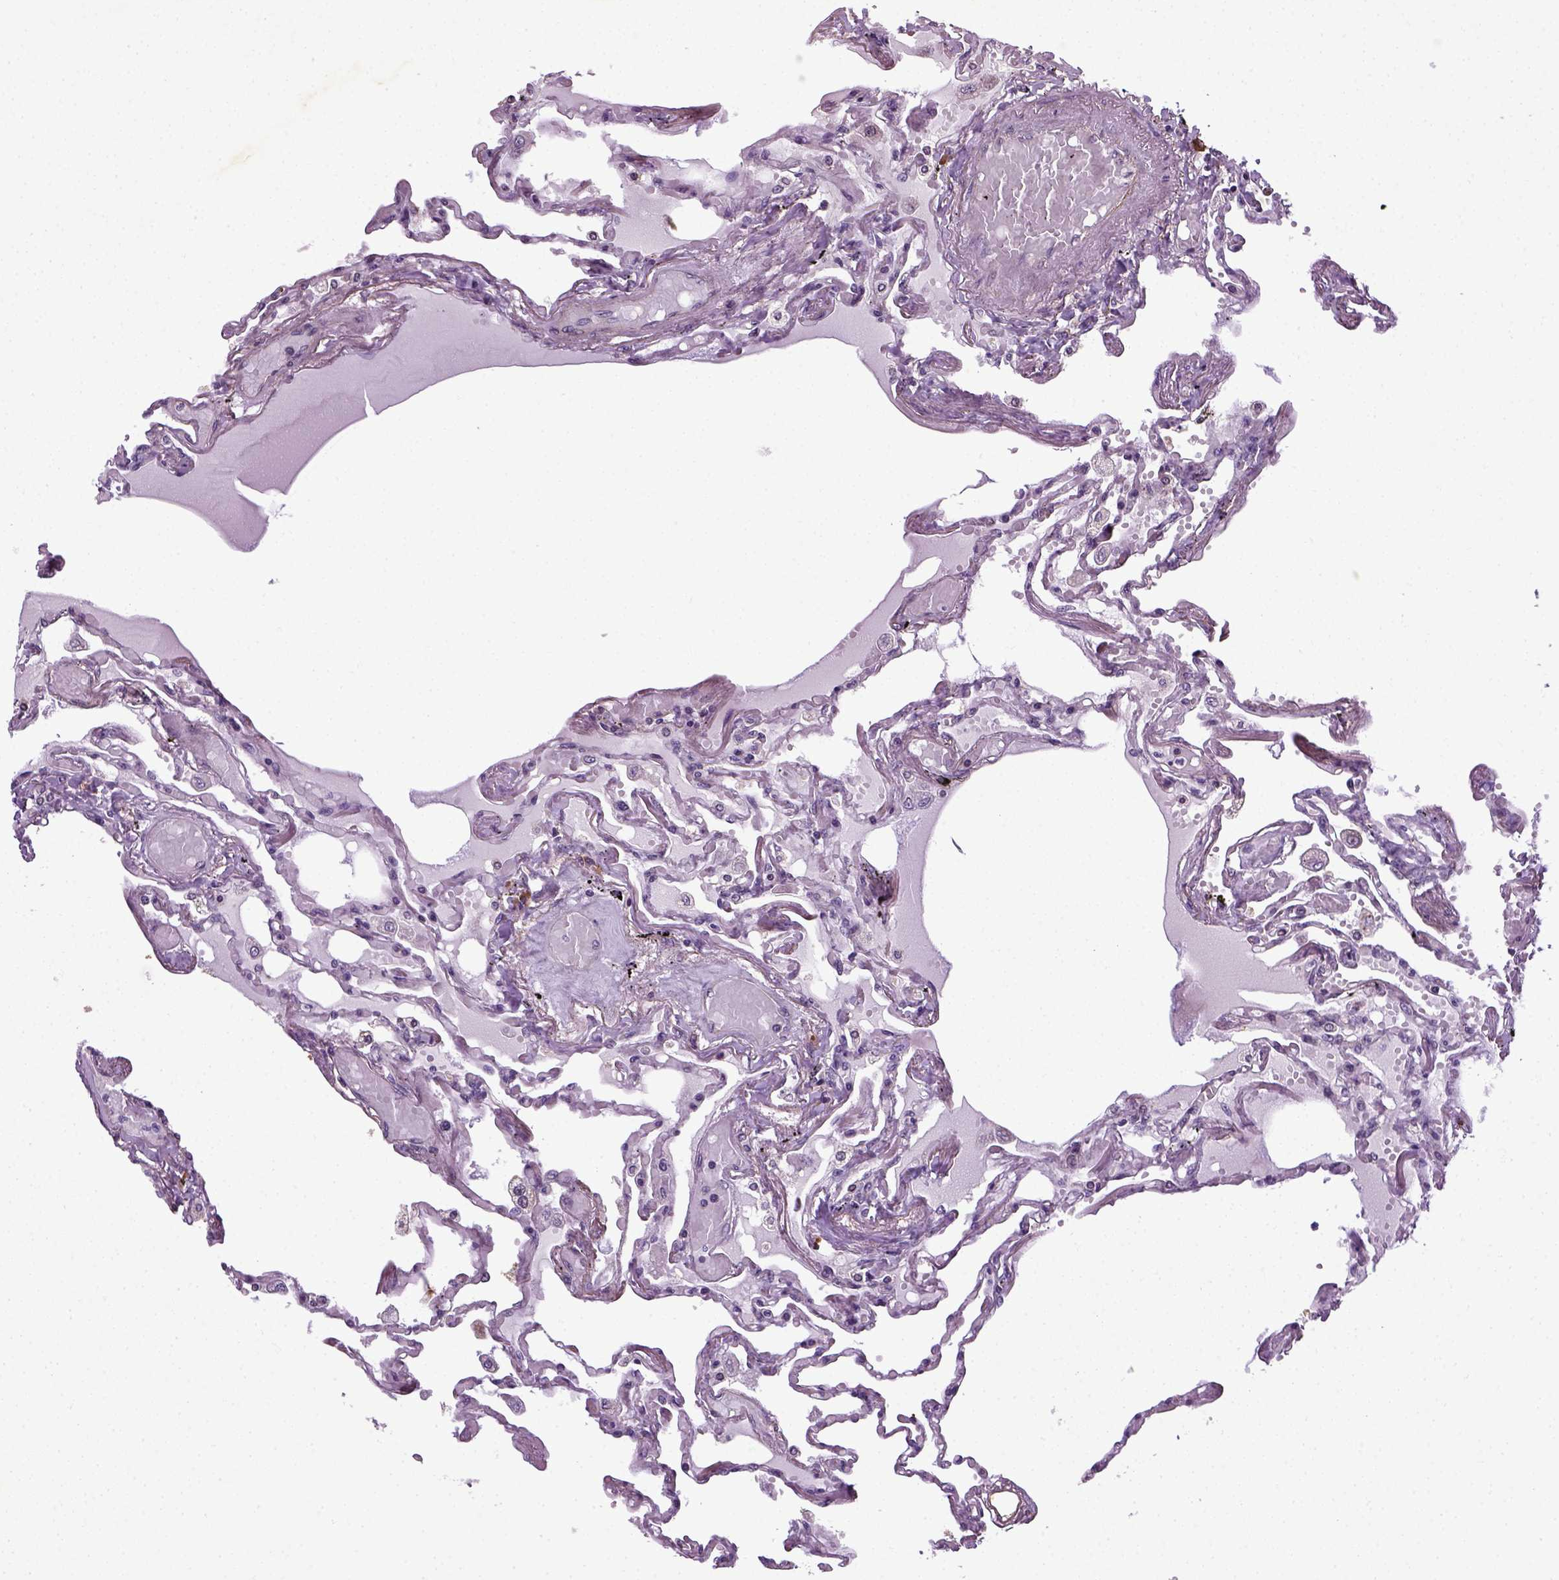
{"staining": {"intensity": "negative", "quantity": "none", "location": "none"}, "tissue": "lung", "cell_type": "Alveolar cells", "image_type": "normal", "snomed": [{"axis": "morphology", "description": "Normal tissue, NOS"}, {"axis": "morphology", "description": "Adenocarcinoma, NOS"}, {"axis": "topography", "description": "Cartilage tissue"}, {"axis": "topography", "description": "Lung"}], "caption": "A high-resolution photomicrograph shows immunohistochemistry staining of normal lung, which reveals no significant staining in alveolar cells. (DAB (3,3'-diaminobenzidine) immunohistochemistry, high magnification).", "gene": "TPRG1", "patient": {"sex": "female", "age": 67}}